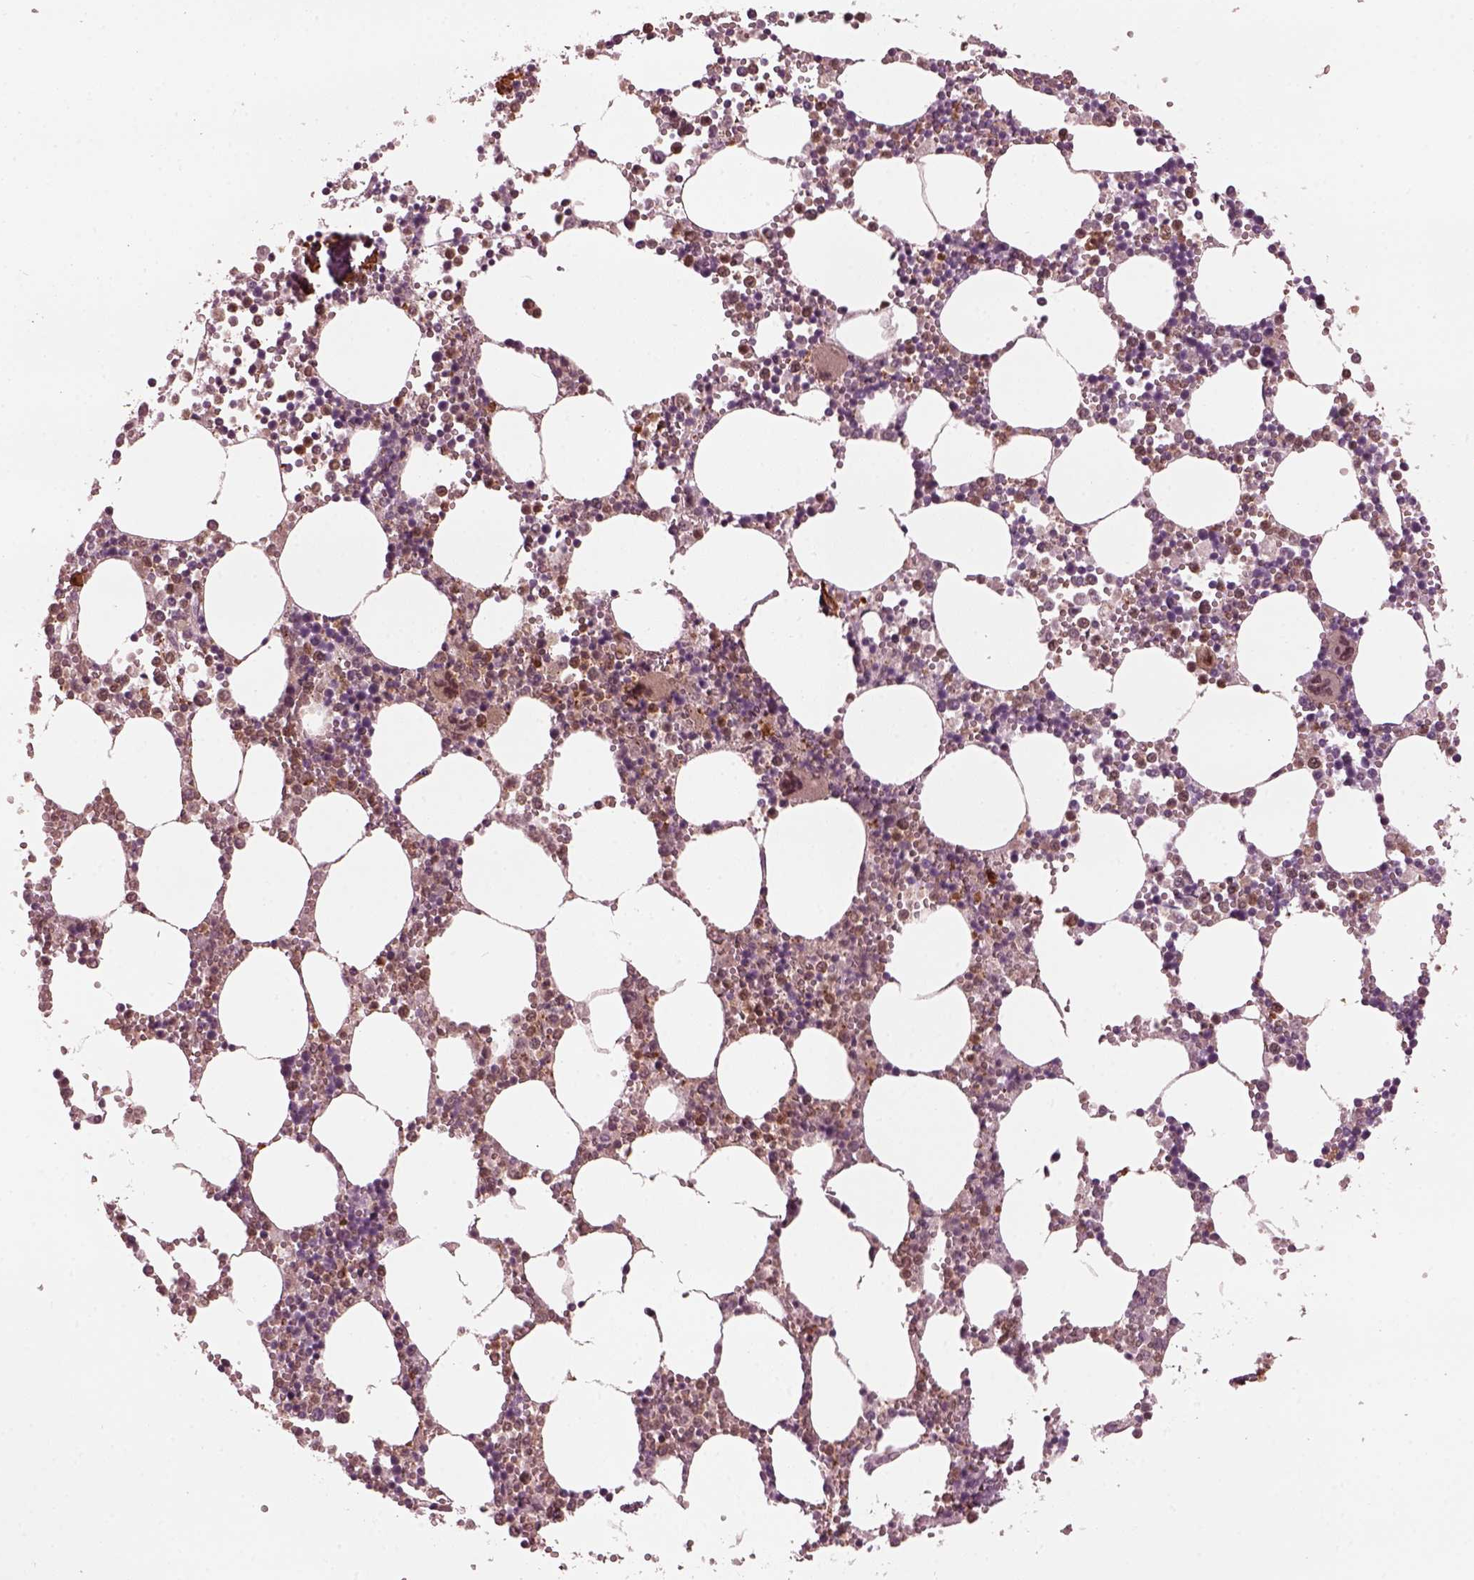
{"staining": {"intensity": "strong", "quantity": "25%-75%", "location": "cytoplasmic/membranous"}, "tissue": "bone marrow", "cell_type": "Hematopoietic cells", "image_type": "normal", "snomed": [{"axis": "morphology", "description": "Normal tissue, NOS"}, {"axis": "topography", "description": "Bone marrow"}], "caption": "A brown stain highlights strong cytoplasmic/membranous expression of a protein in hematopoietic cells of benign human bone marrow.", "gene": "PSTPIP2", "patient": {"sex": "male", "age": 54}}